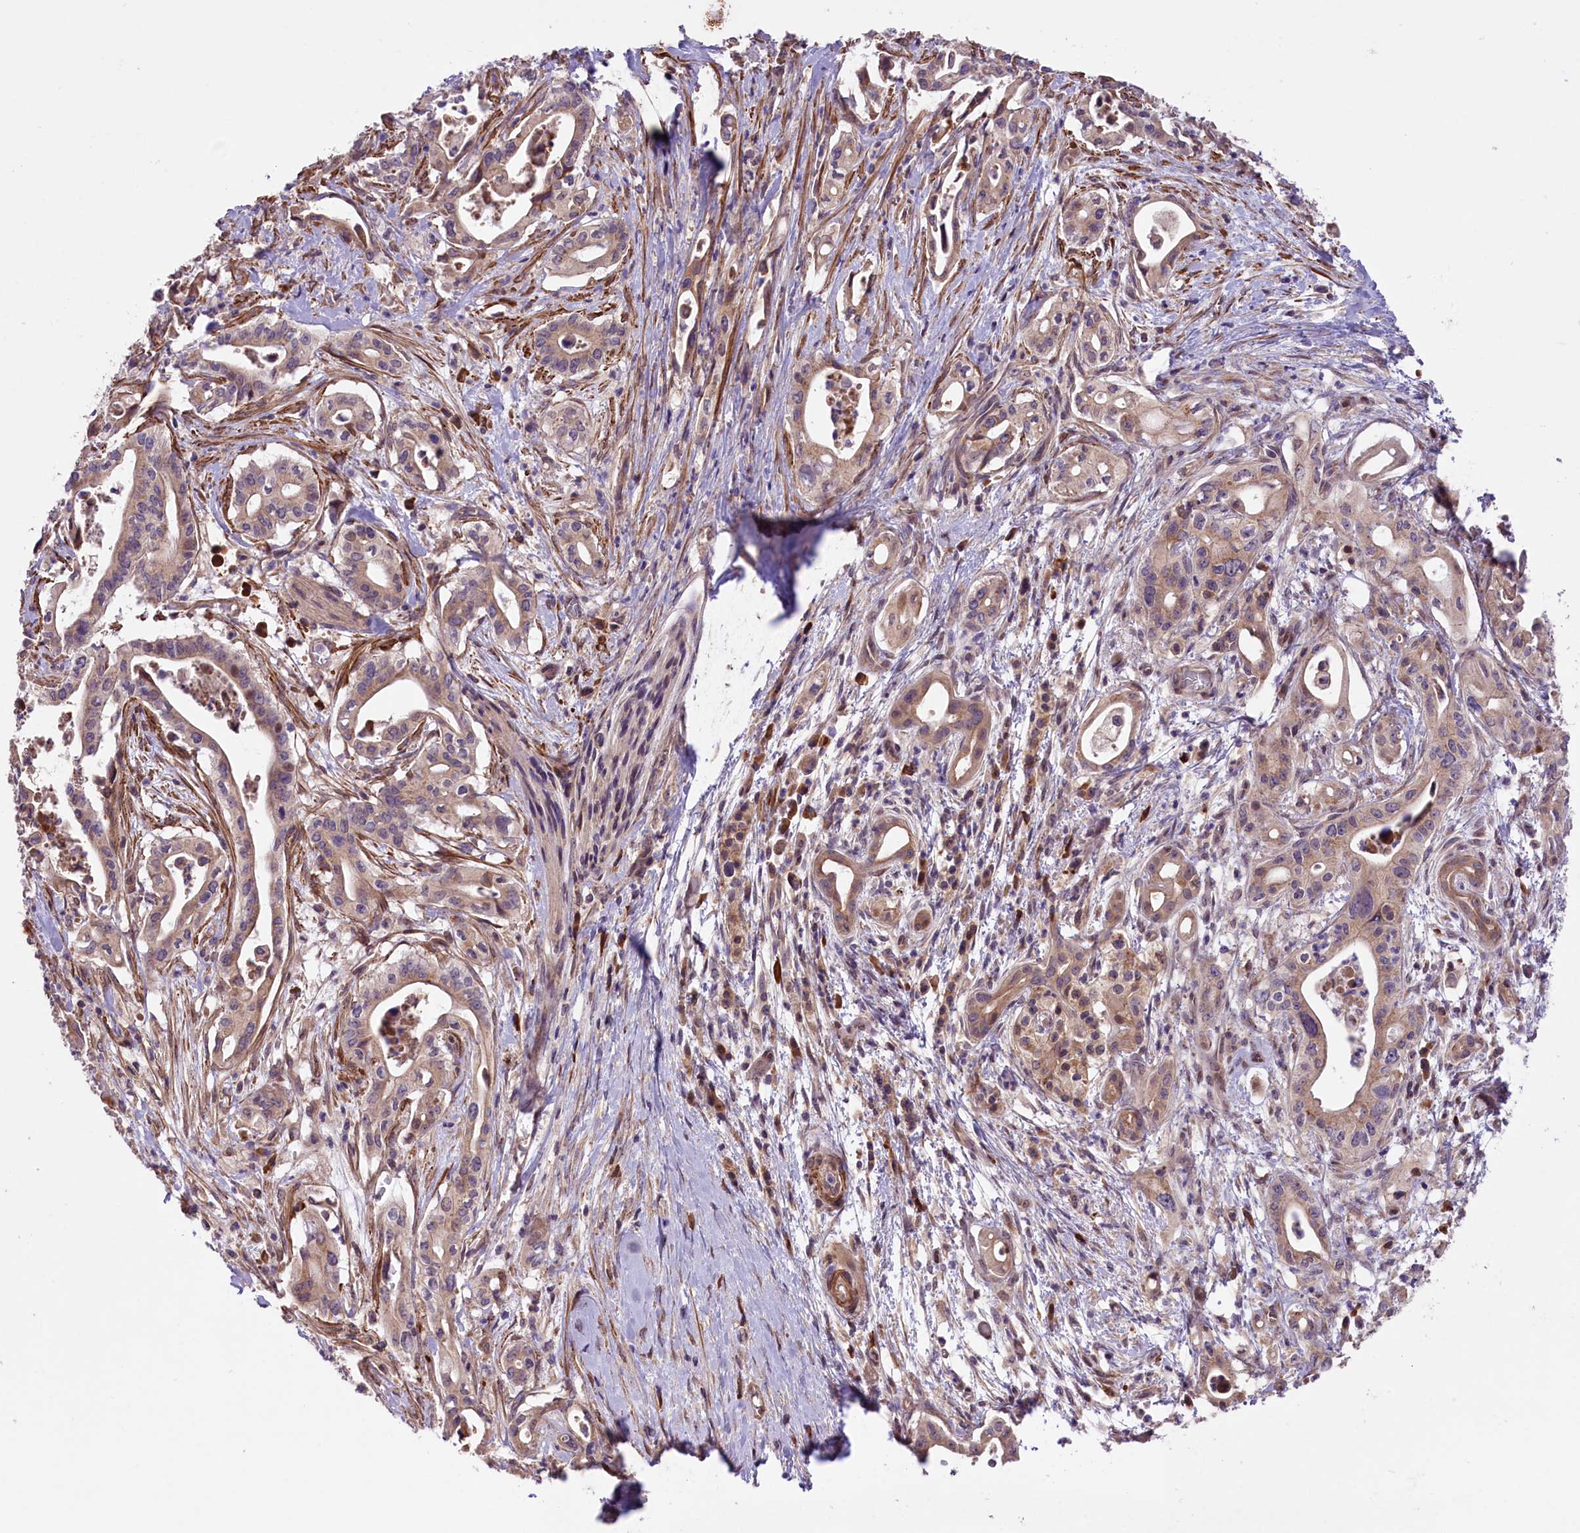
{"staining": {"intensity": "weak", "quantity": ">75%", "location": "cytoplasmic/membranous"}, "tissue": "pancreatic cancer", "cell_type": "Tumor cells", "image_type": "cancer", "snomed": [{"axis": "morphology", "description": "Adenocarcinoma, NOS"}, {"axis": "topography", "description": "Pancreas"}], "caption": "A histopathology image of pancreatic adenocarcinoma stained for a protein exhibits weak cytoplasmic/membranous brown staining in tumor cells. (DAB IHC, brown staining for protein, blue staining for nuclei).", "gene": "HDAC5", "patient": {"sex": "female", "age": 77}}